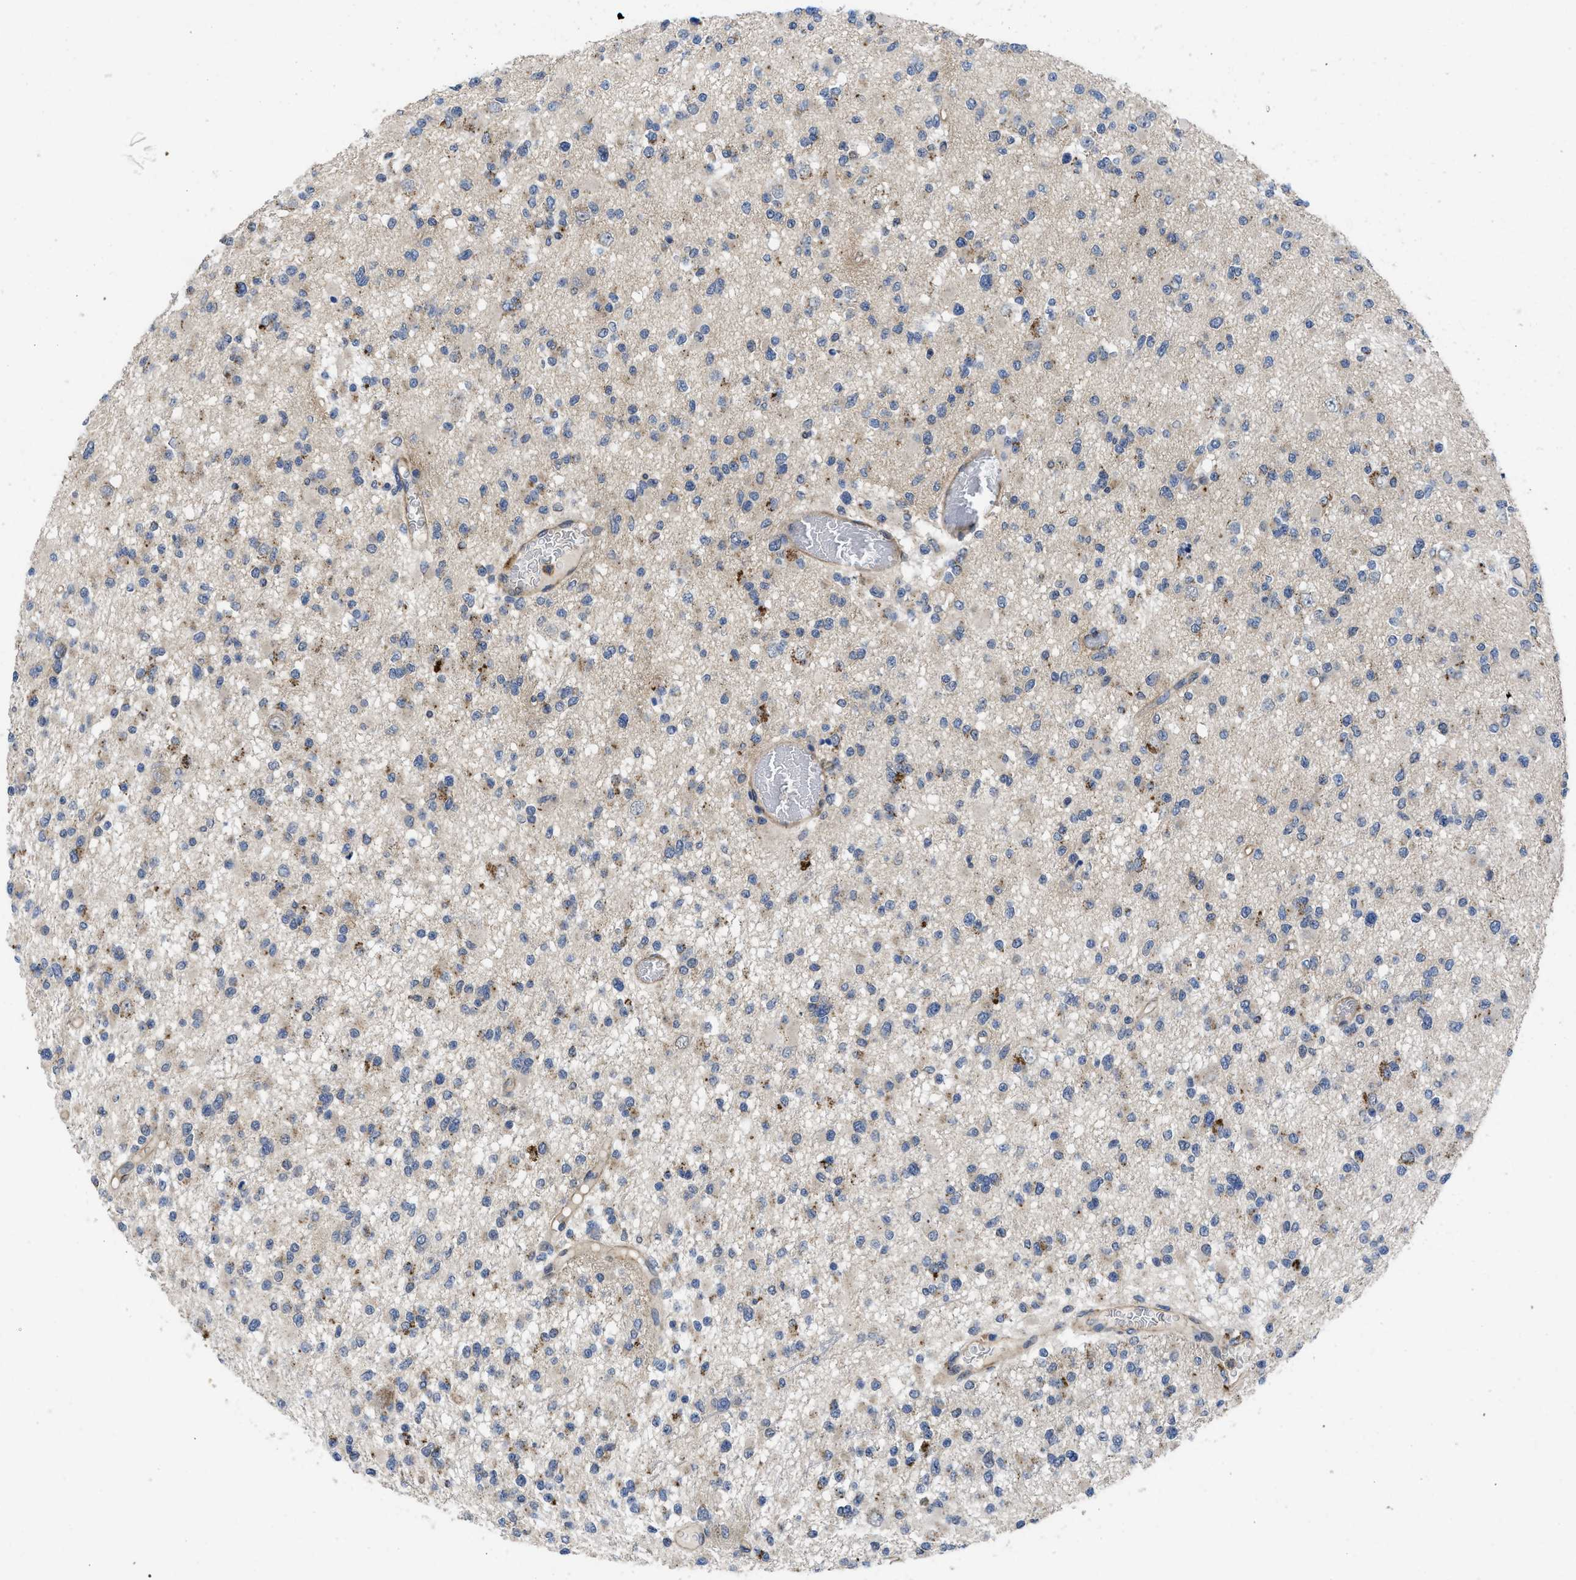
{"staining": {"intensity": "weak", "quantity": "<25%", "location": "cytoplasmic/membranous"}, "tissue": "glioma", "cell_type": "Tumor cells", "image_type": "cancer", "snomed": [{"axis": "morphology", "description": "Glioma, malignant, Low grade"}, {"axis": "topography", "description": "Brain"}], "caption": "High magnification brightfield microscopy of malignant low-grade glioma stained with DAB (3,3'-diaminobenzidine) (brown) and counterstained with hematoxylin (blue): tumor cells show no significant positivity.", "gene": "PKD2", "patient": {"sex": "female", "age": 22}}